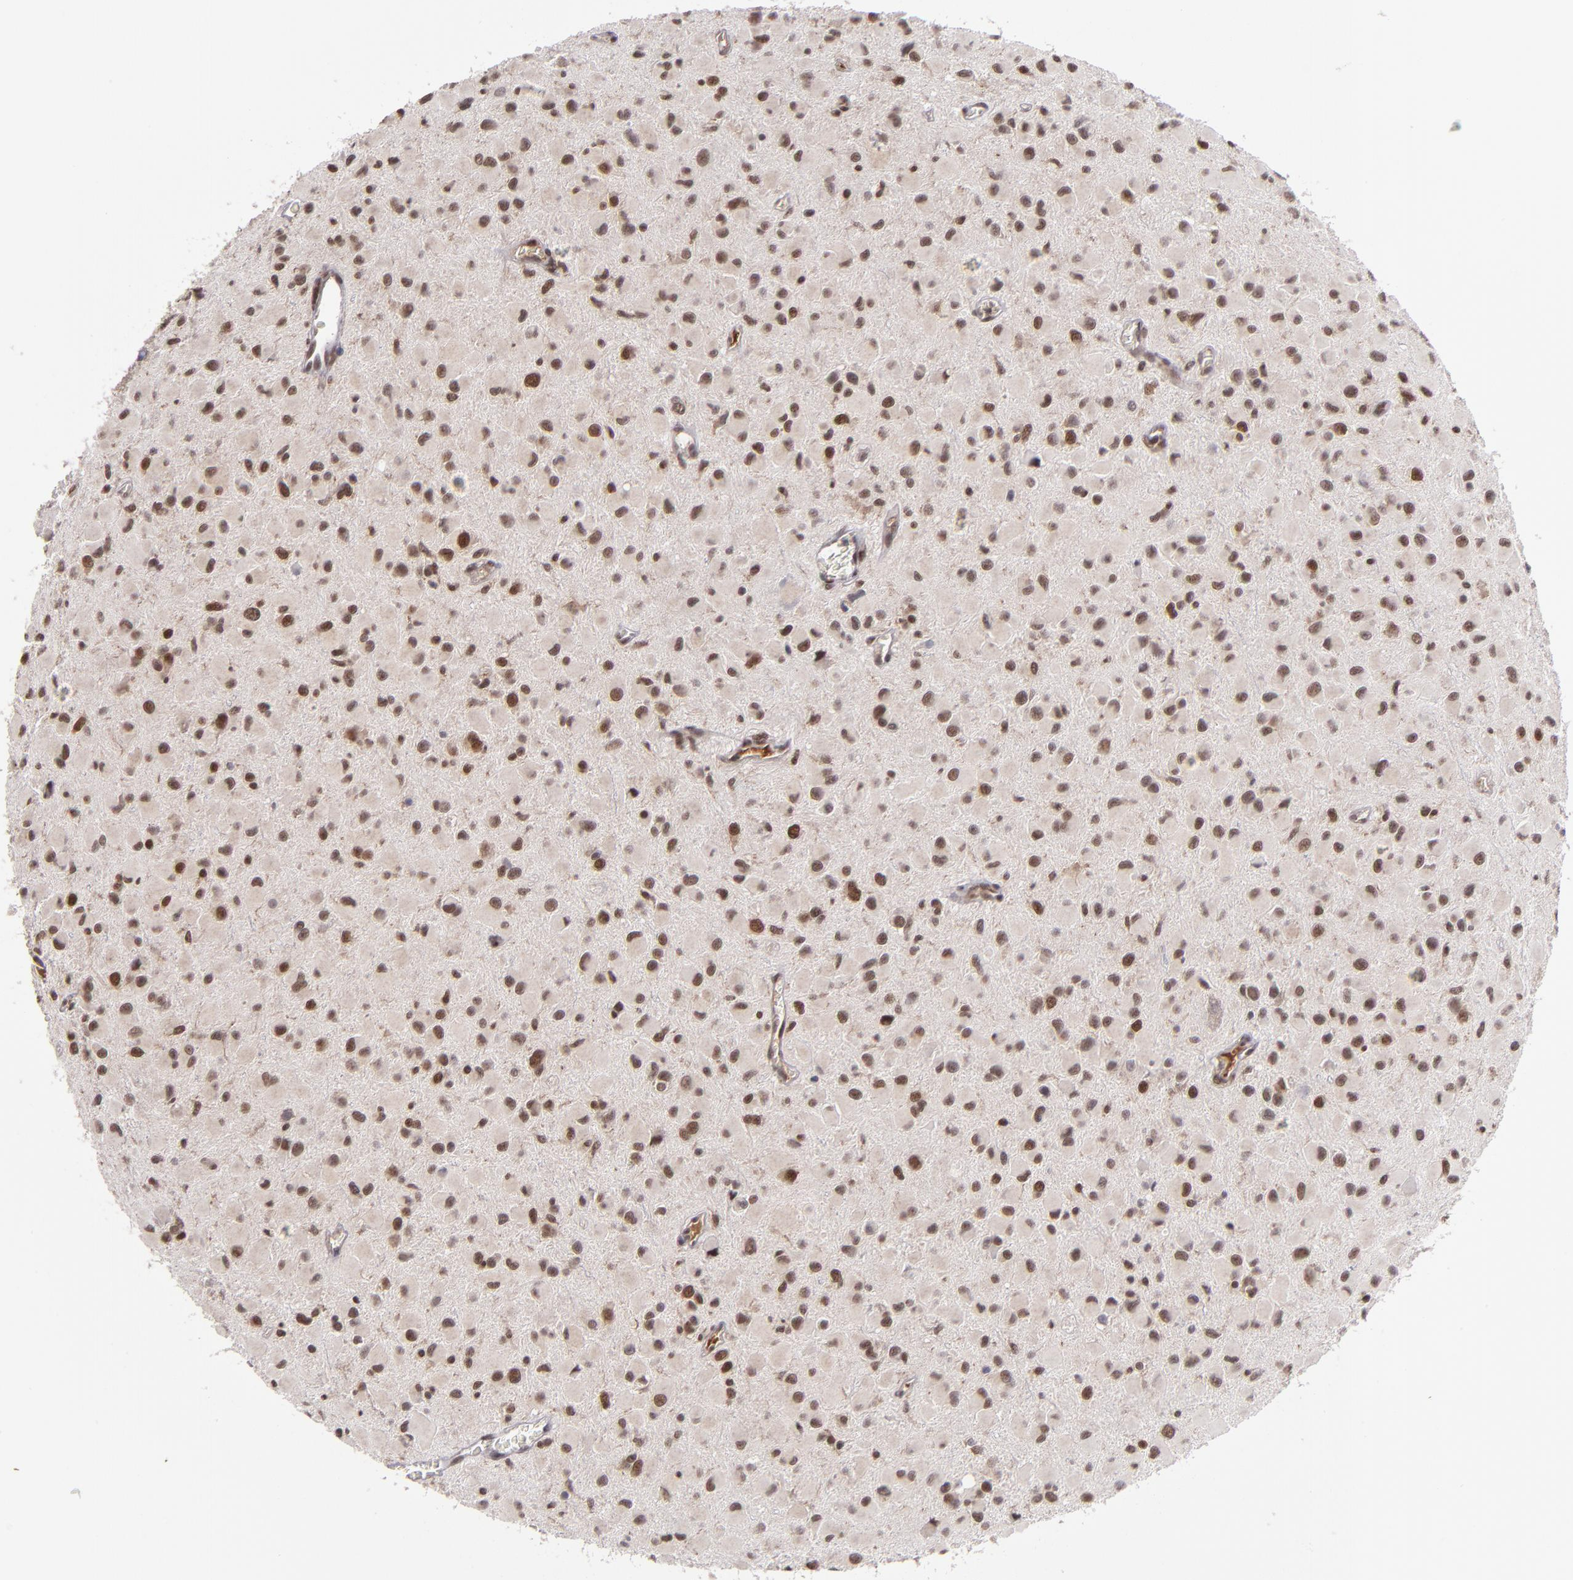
{"staining": {"intensity": "moderate", "quantity": ">75%", "location": "nuclear"}, "tissue": "glioma", "cell_type": "Tumor cells", "image_type": "cancer", "snomed": [{"axis": "morphology", "description": "Glioma, malignant, Low grade"}, {"axis": "topography", "description": "Brain"}], "caption": "Glioma tissue reveals moderate nuclear positivity in about >75% of tumor cells, visualized by immunohistochemistry. (DAB IHC with brightfield microscopy, high magnification).", "gene": "EP300", "patient": {"sex": "male", "age": 42}}